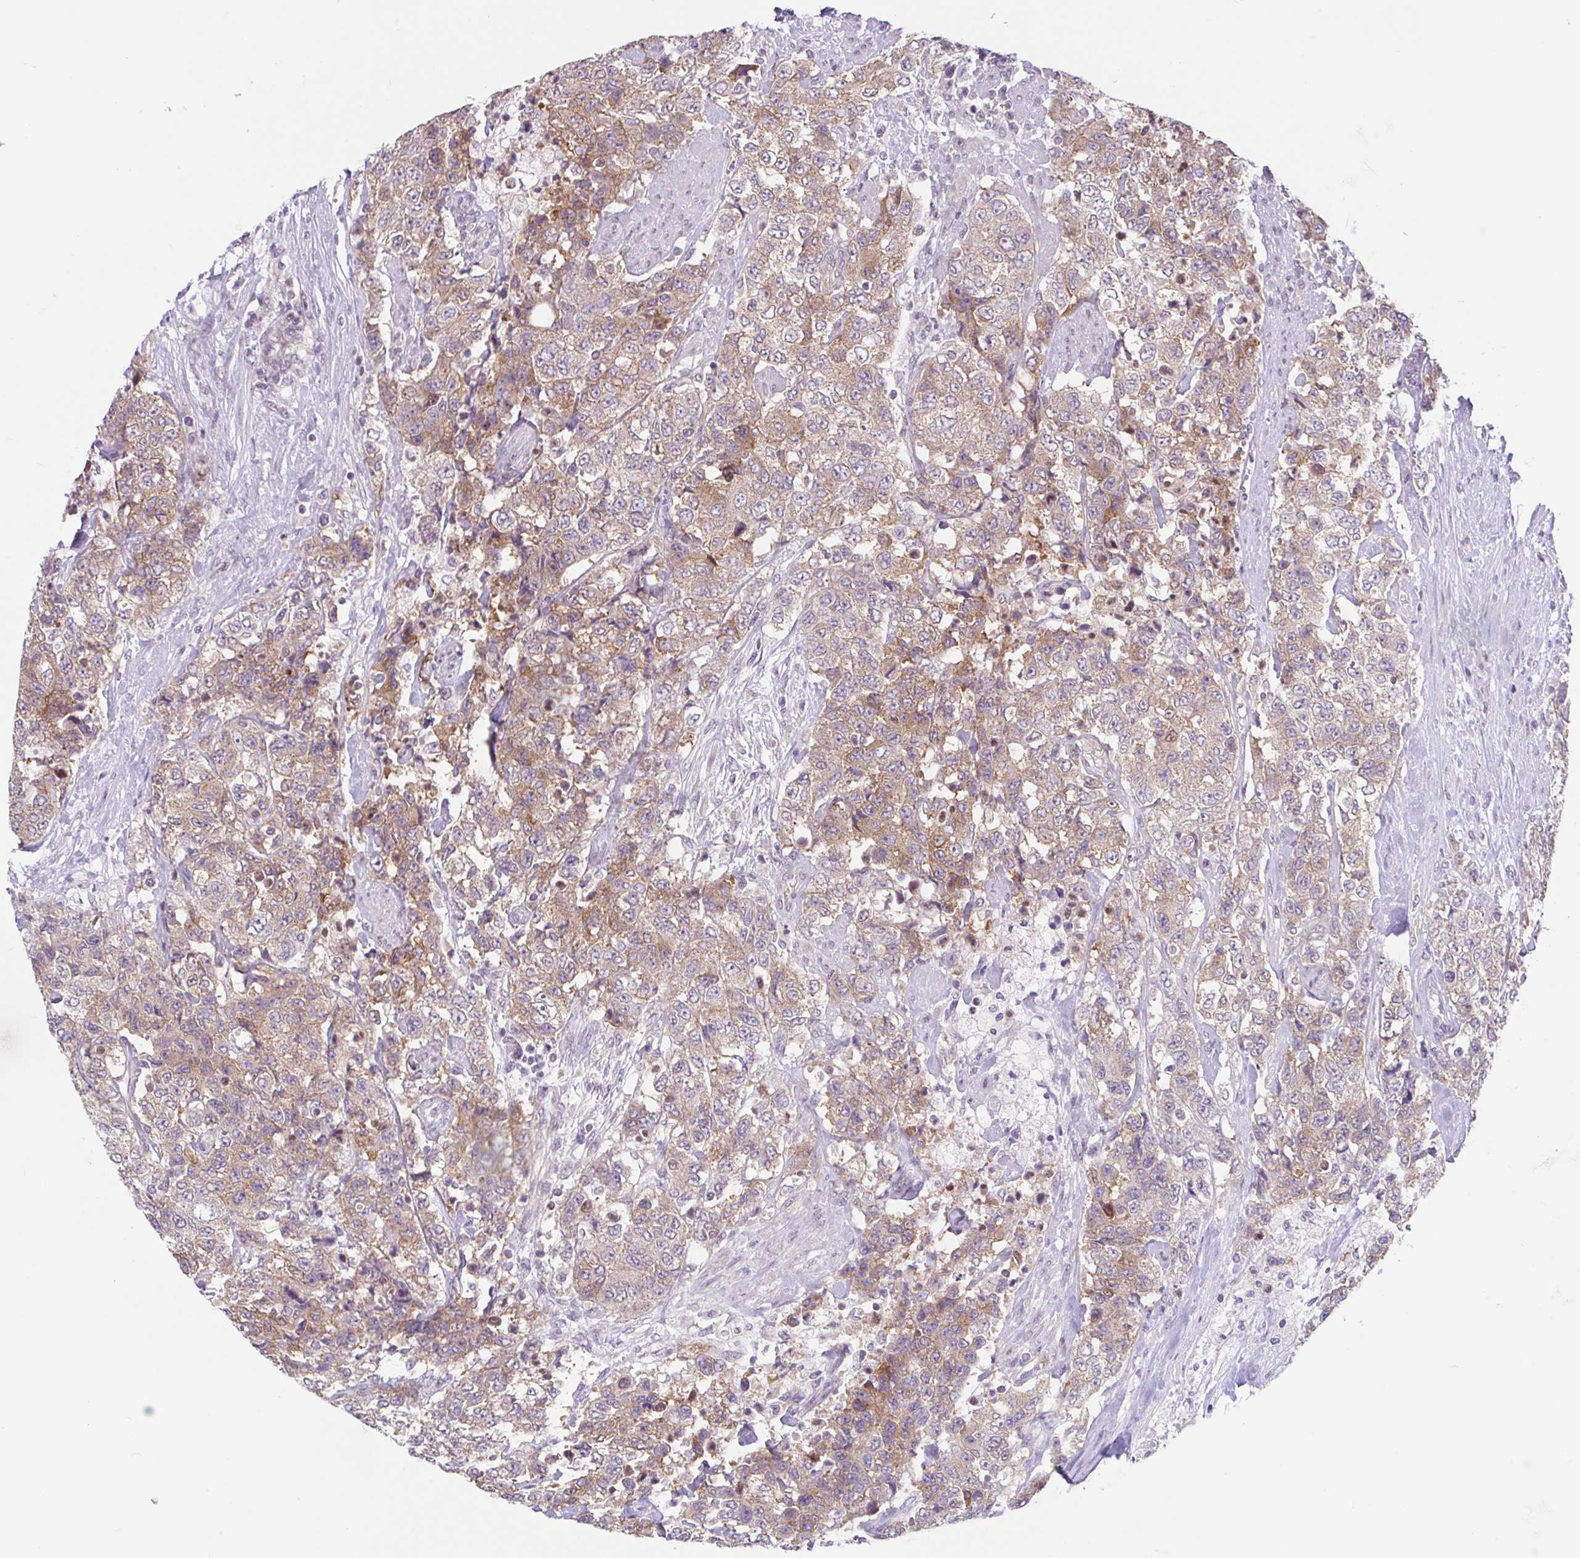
{"staining": {"intensity": "moderate", "quantity": "25%-75%", "location": "cytoplasmic/membranous"}, "tissue": "urothelial cancer", "cell_type": "Tumor cells", "image_type": "cancer", "snomed": [{"axis": "morphology", "description": "Urothelial carcinoma, High grade"}, {"axis": "topography", "description": "Urinary bladder"}], "caption": "This photomicrograph shows IHC staining of urothelial carcinoma (high-grade), with medium moderate cytoplasmic/membranous expression in approximately 25%-75% of tumor cells.", "gene": "RALBP1", "patient": {"sex": "female", "age": 78}}